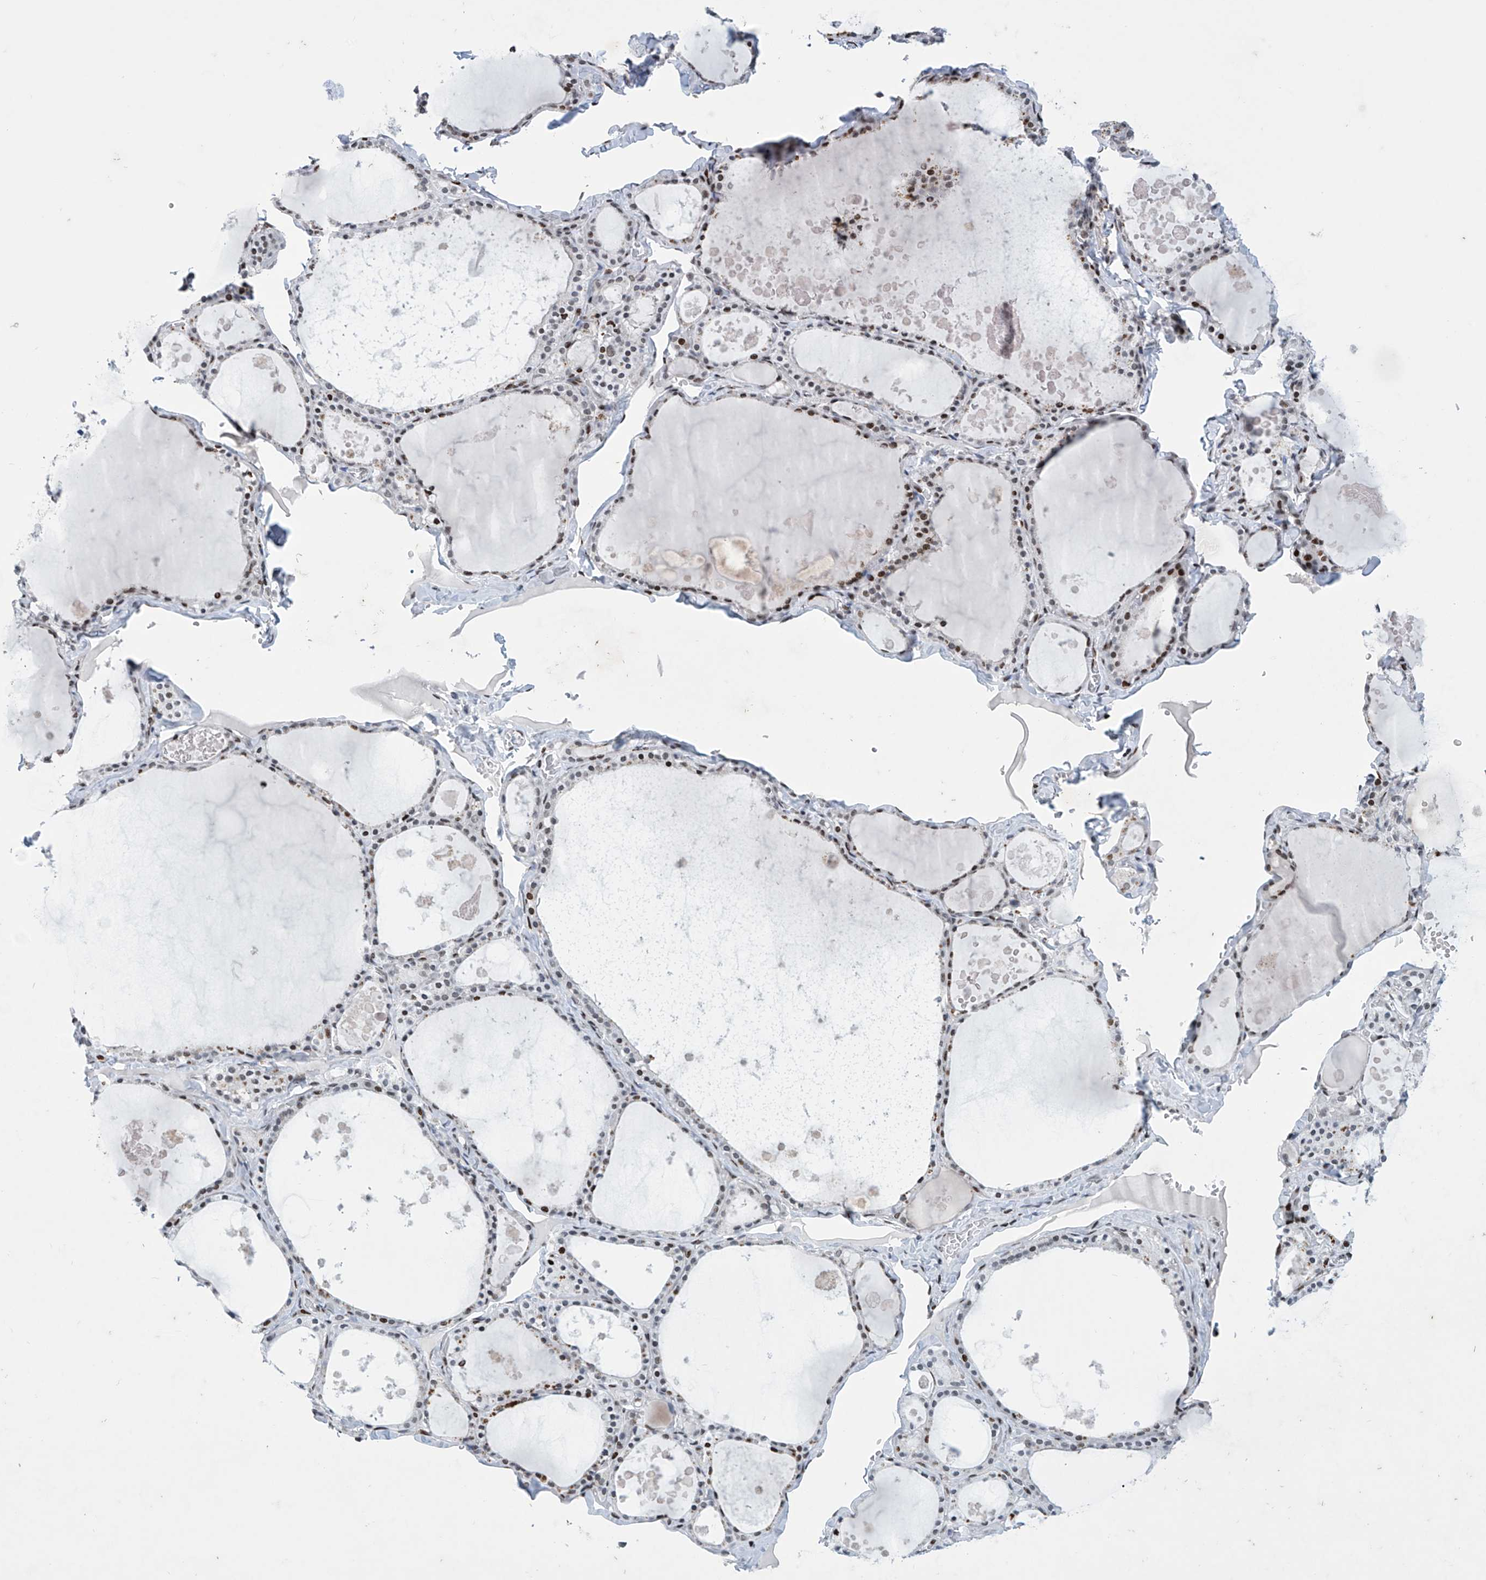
{"staining": {"intensity": "moderate", "quantity": "25%-75%", "location": "nuclear"}, "tissue": "thyroid gland", "cell_type": "Glandular cells", "image_type": "normal", "snomed": [{"axis": "morphology", "description": "Normal tissue, NOS"}, {"axis": "topography", "description": "Thyroid gland"}], "caption": "Immunohistochemical staining of benign human thyroid gland exhibits medium levels of moderate nuclear expression in about 25%-75% of glandular cells.", "gene": "RFX7", "patient": {"sex": "male", "age": 56}}